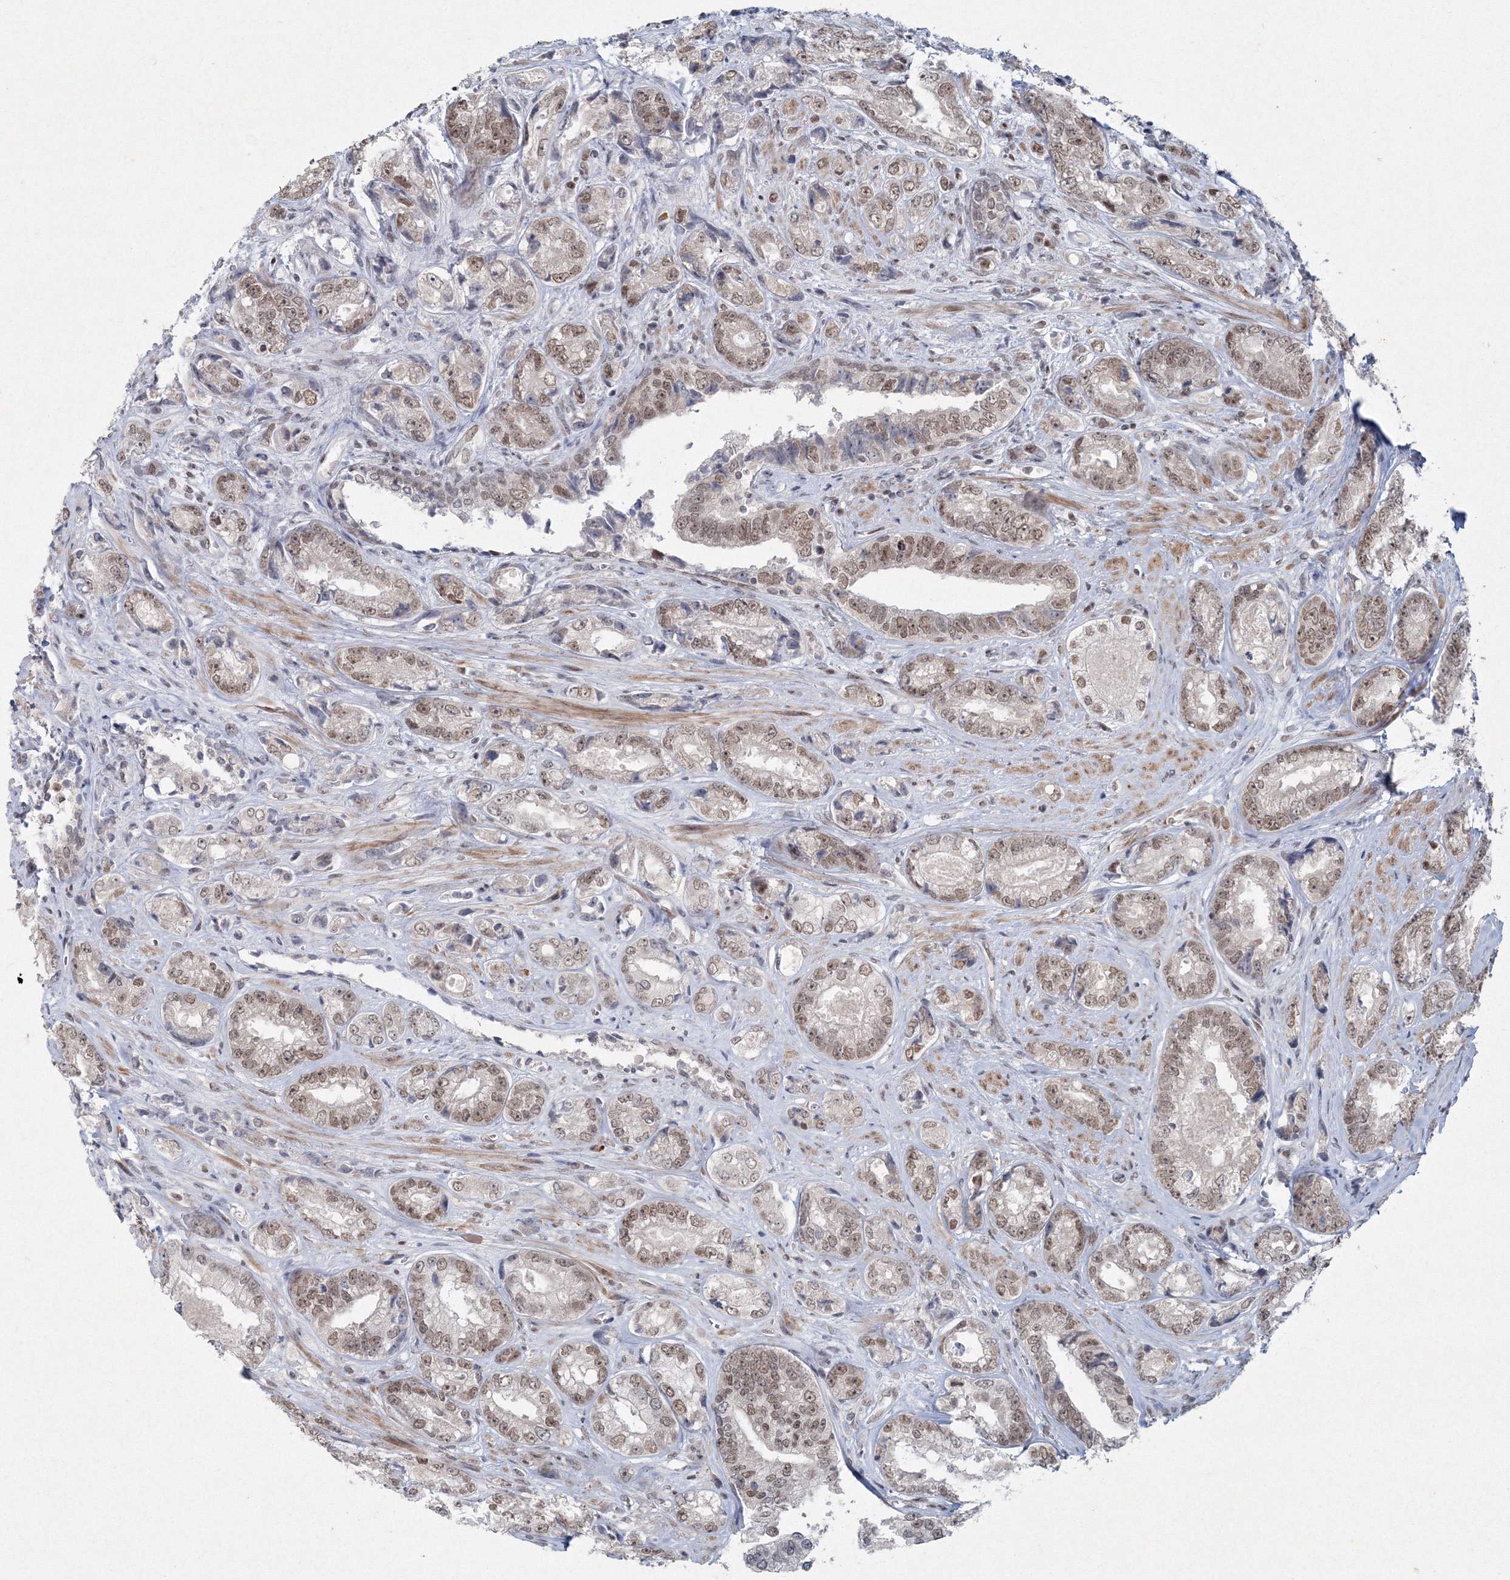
{"staining": {"intensity": "moderate", "quantity": ">75%", "location": "nuclear"}, "tissue": "prostate cancer", "cell_type": "Tumor cells", "image_type": "cancer", "snomed": [{"axis": "morphology", "description": "Adenocarcinoma, High grade"}, {"axis": "topography", "description": "Prostate"}], "caption": "Prostate cancer (high-grade adenocarcinoma) stained for a protein displays moderate nuclear positivity in tumor cells.", "gene": "C3orf33", "patient": {"sex": "male", "age": 61}}